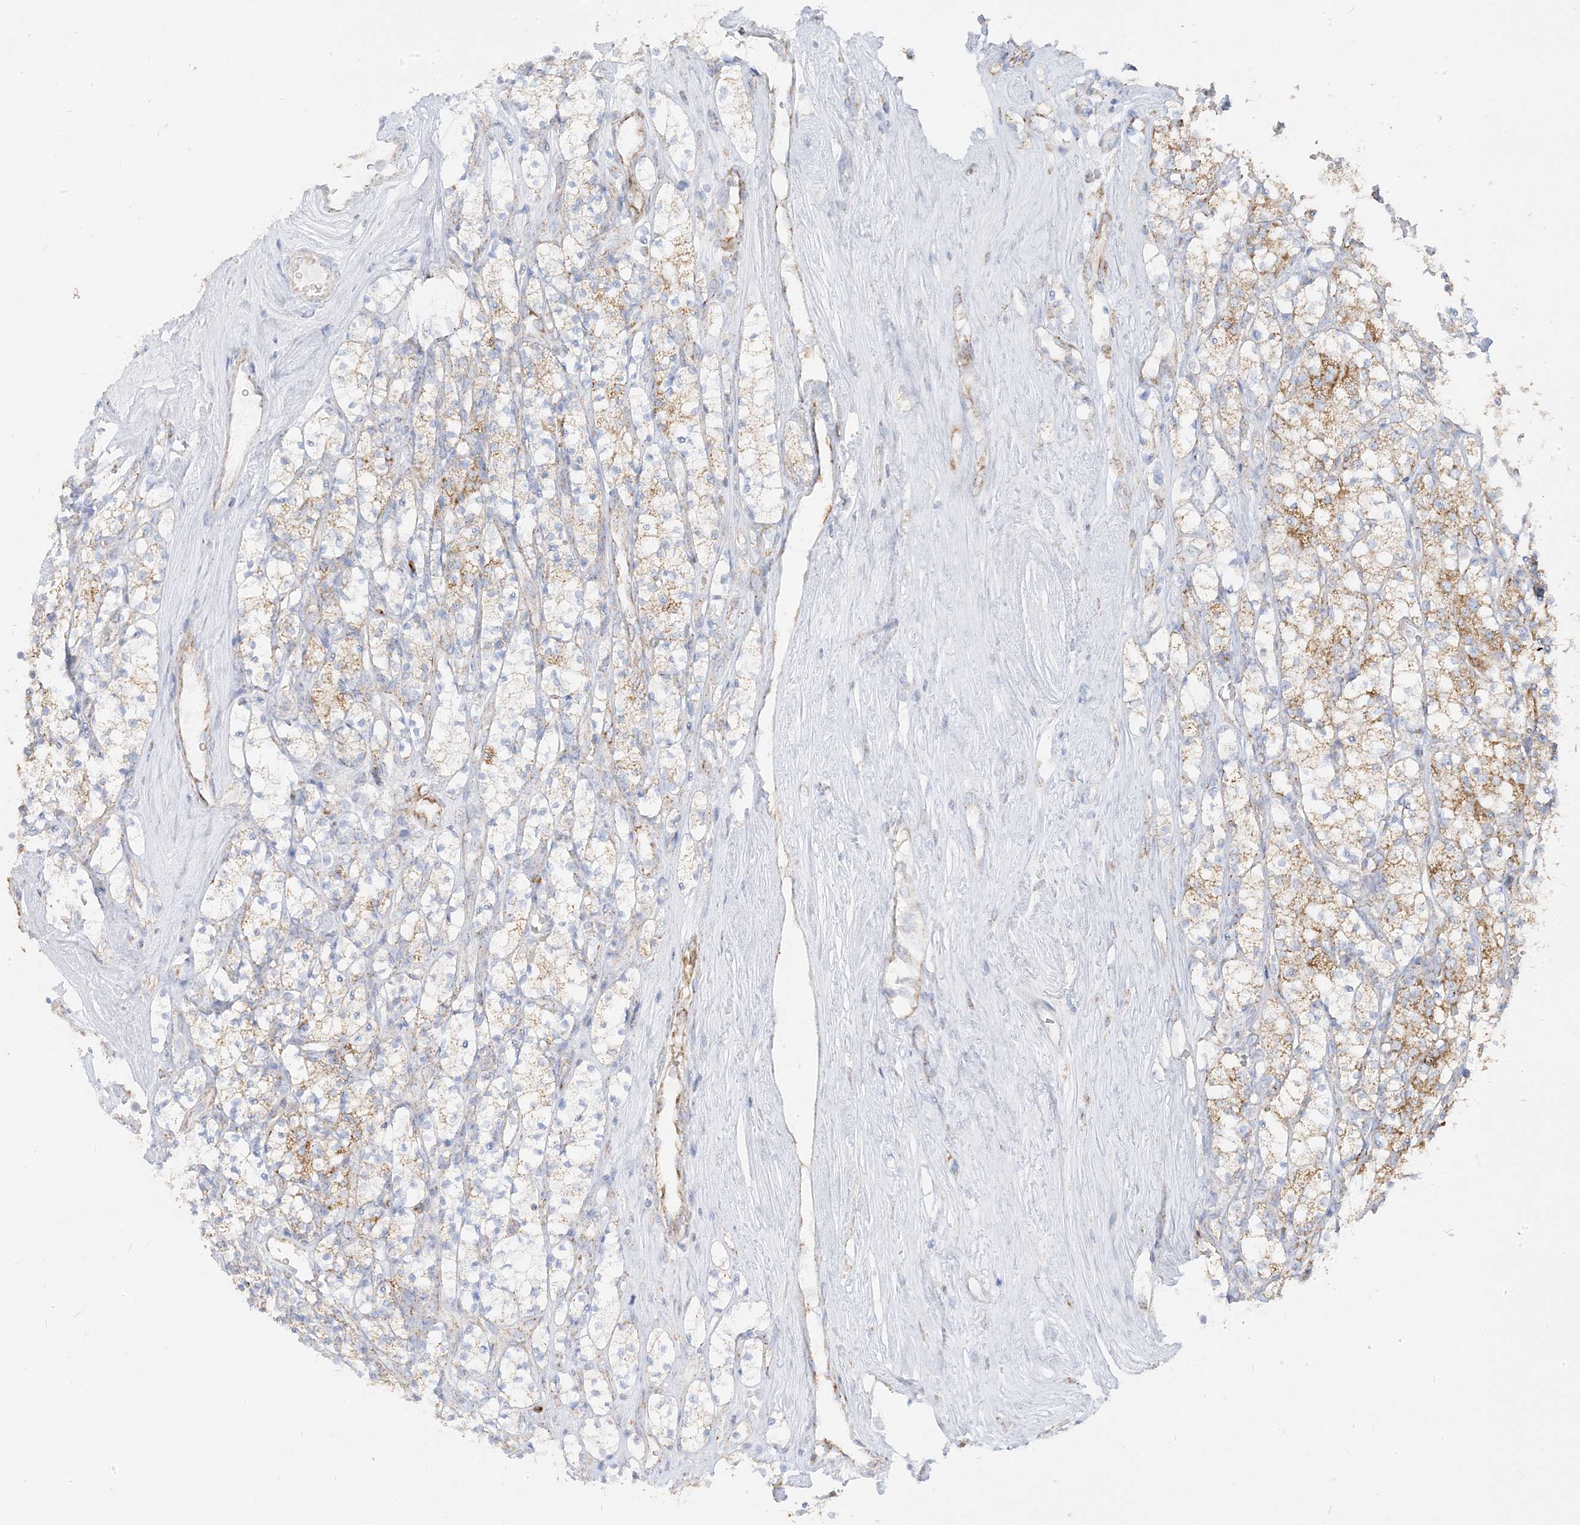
{"staining": {"intensity": "moderate", "quantity": "<25%", "location": "cytoplasmic/membranous"}, "tissue": "renal cancer", "cell_type": "Tumor cells", "image_type": "cancer", "snomed": [{"axis": "morphology", "description": "Adenocarcinoma, NOS"}, {"axis": "topography", "description": "Kidney"}], "caption": "This is an image of immunohistochemistry (IHC) staining of renal adenocarcinoma, which shows moderate expression in the cytoplasmic/membranous of tumor cells.", "gene": "PCCB", "patient": {"sex": "male", "age": 77}}